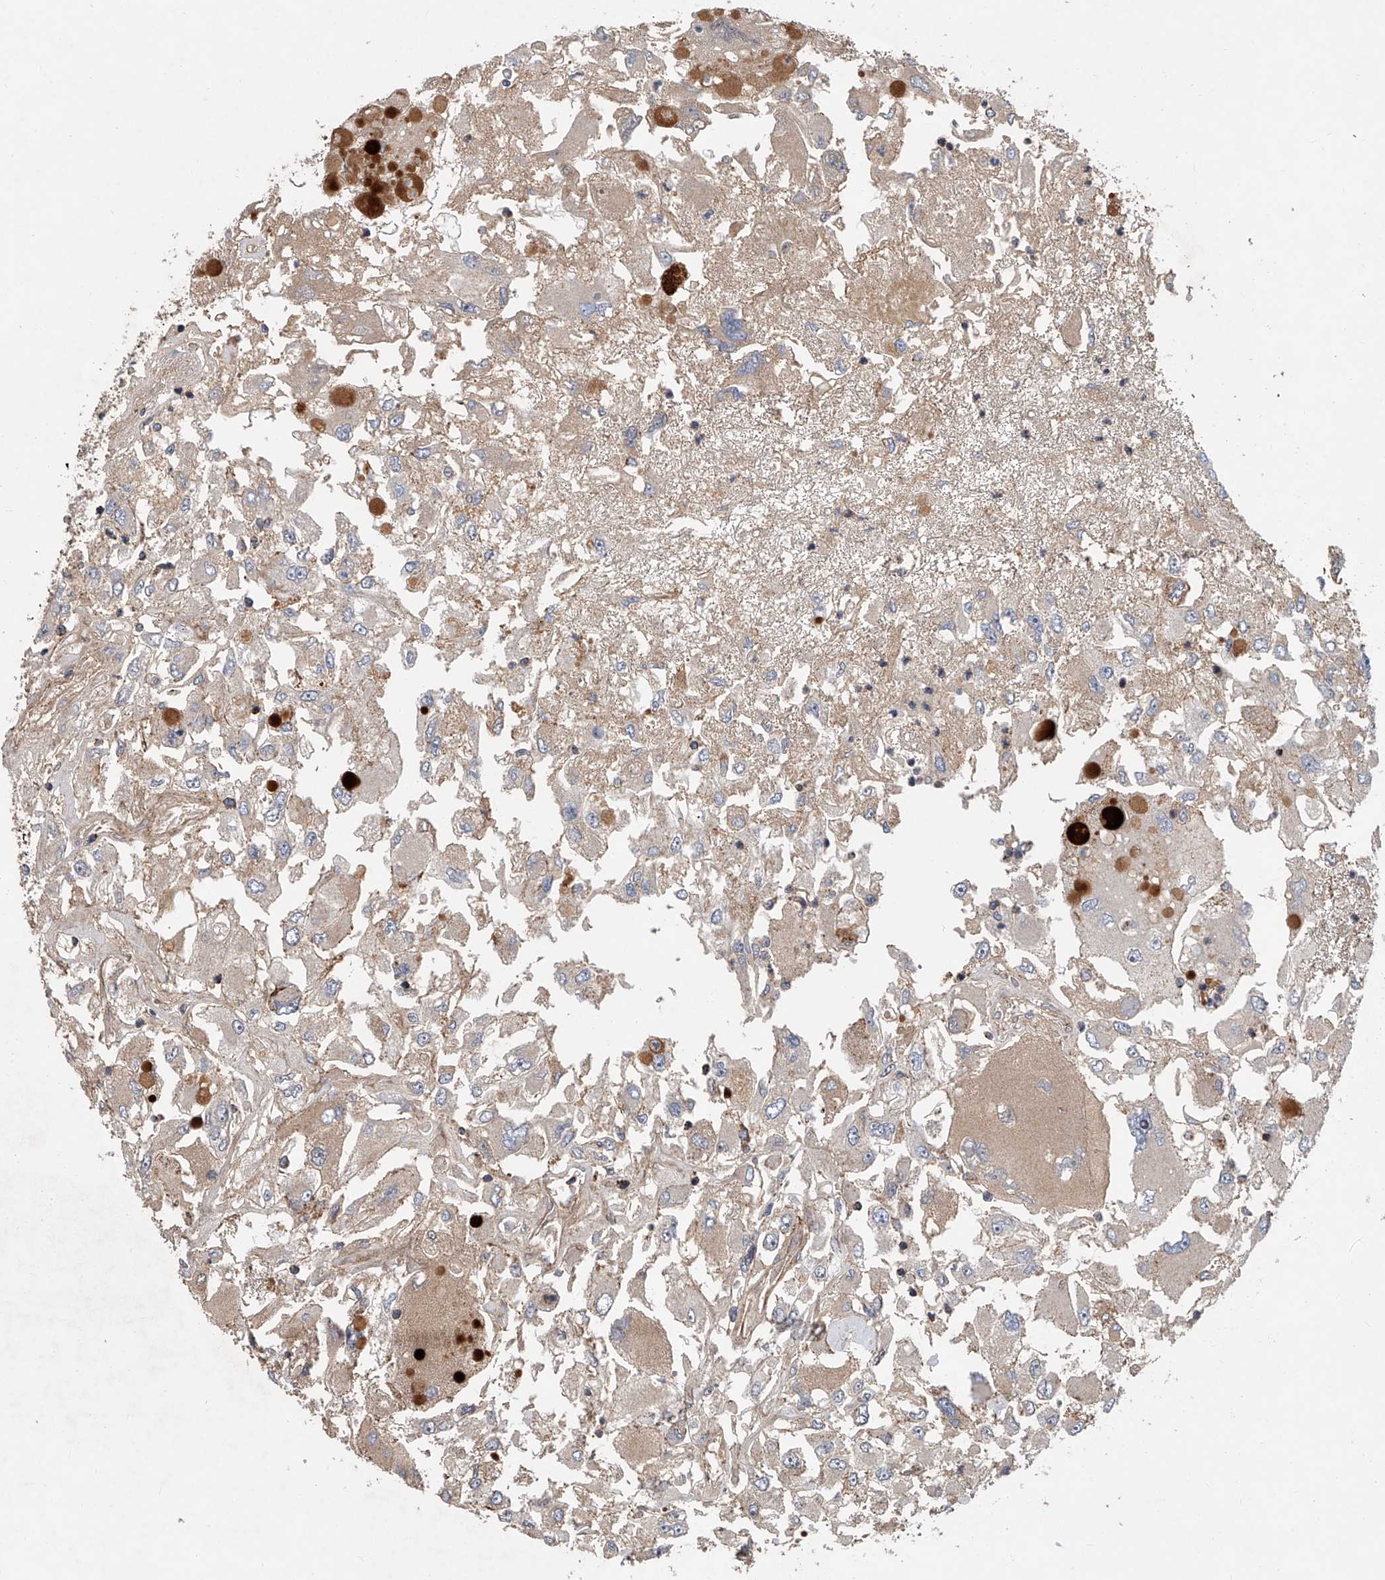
{"staining": {"intensity": "negative", "quantity": "none", "location": "none"}, "tissue": "renal cancer", "cell_type": "Tumor cells", "image_type": "cancer", "snomed": [{"axis": "morphology", "description": "Adenocarcinoma, NOS"}, {"axis": "topography", "description": "Kidney"}], "caption": "Photomicrograph shows no protein expression in tumor cells of renal cancer tissue.", "gene": "USP47", "patient": {"sex": "female", "age": 52}}